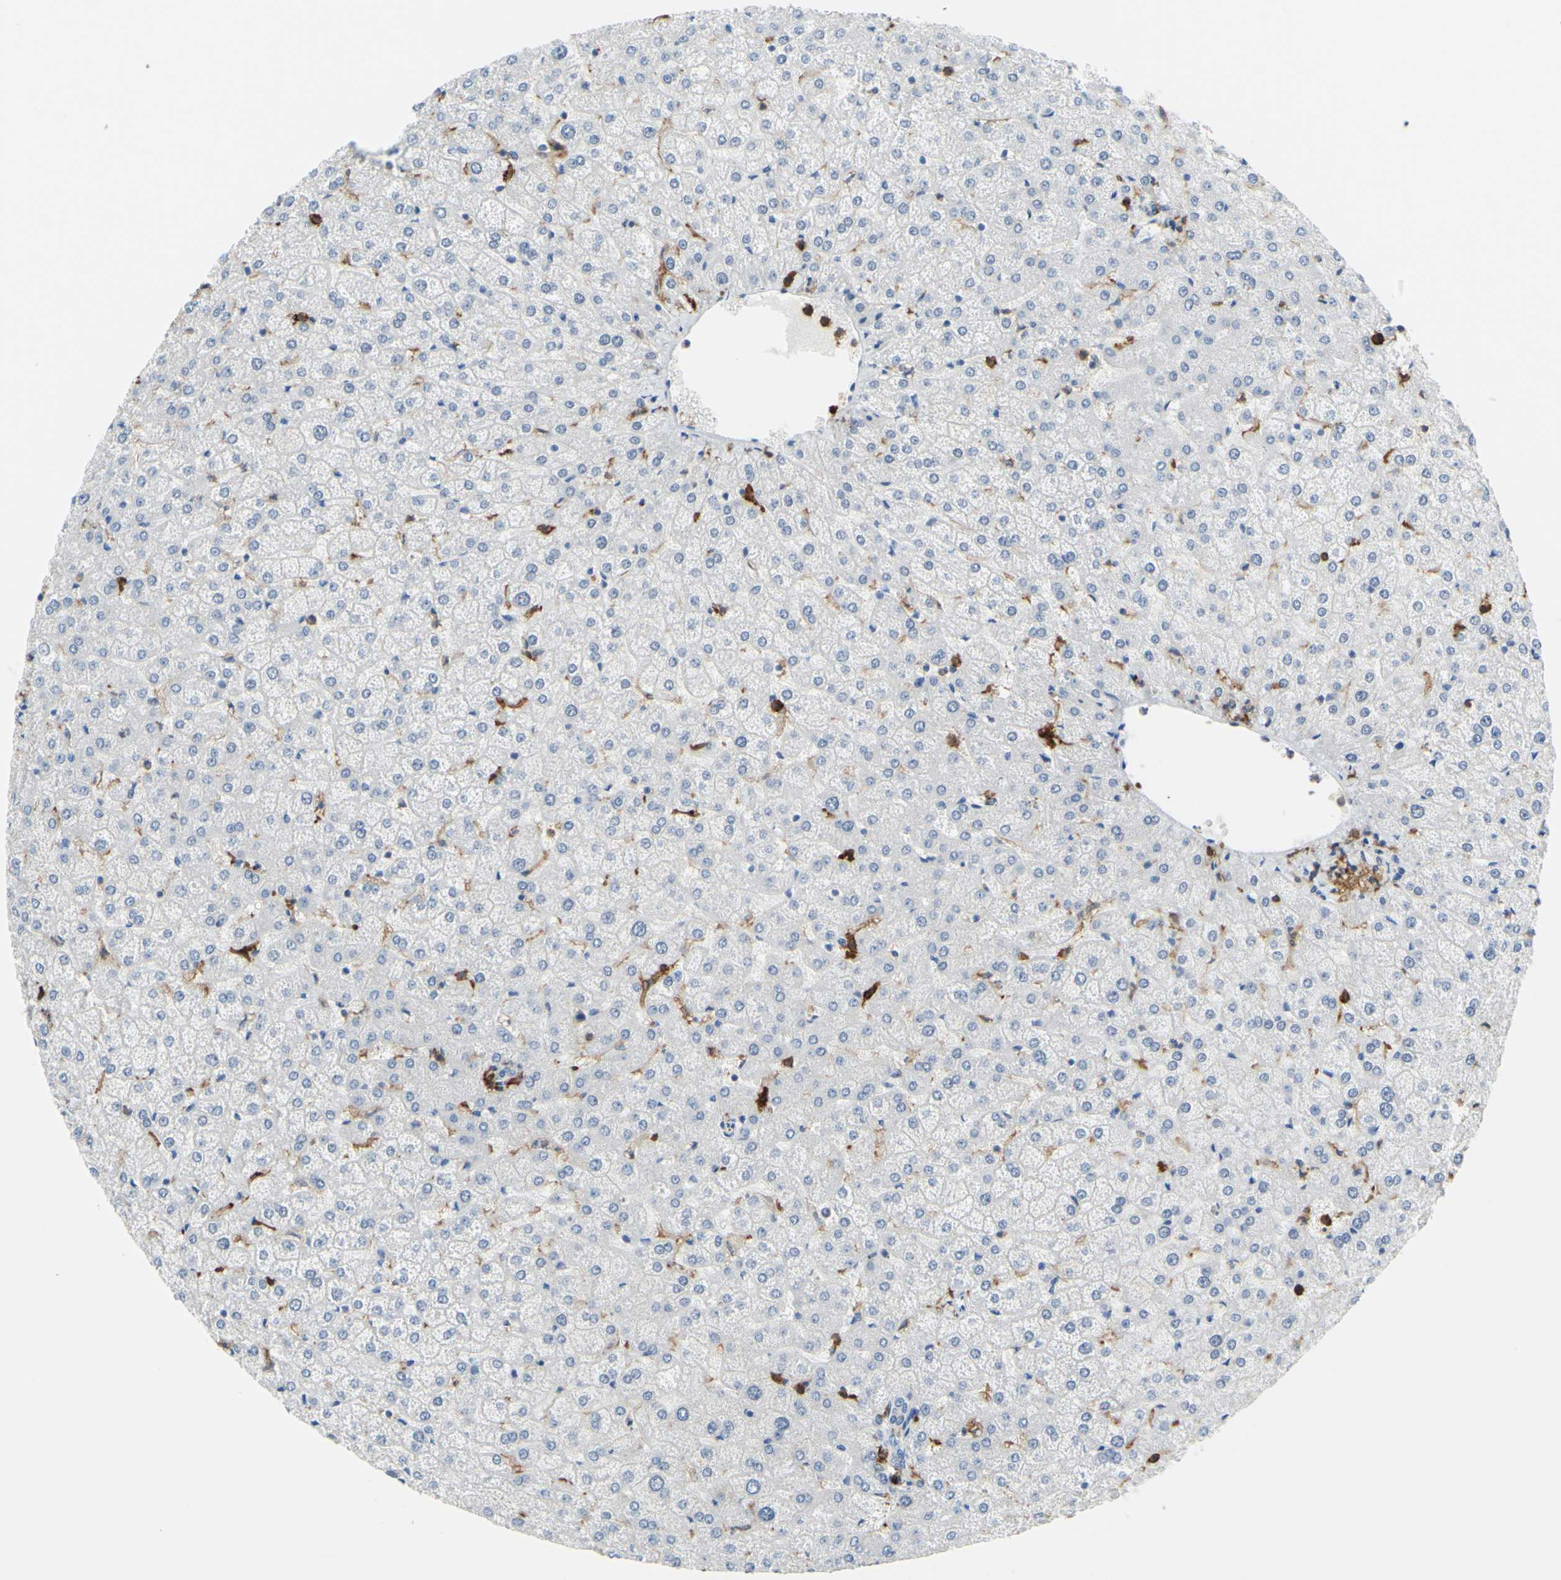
{"staining": {"intensity": "negative", "quantity": "none", "location": "none"}, "tissue": "liver", "cell_type": "Cholangiocytes", "image_type": "normal", "snomed": [{"axis": "morphology", "description": "Normal tissue, NOS"}, {"axis": "topography", "description": "Liver"}], "caption": "Immunohistochemistry (IHC) micrograph of benign human liver stained for a protein (brown), which demonstrates no expression in cholangiocytes.", "gene": "FCGR2A", "patient": {"sex": "female", "age": 32}}